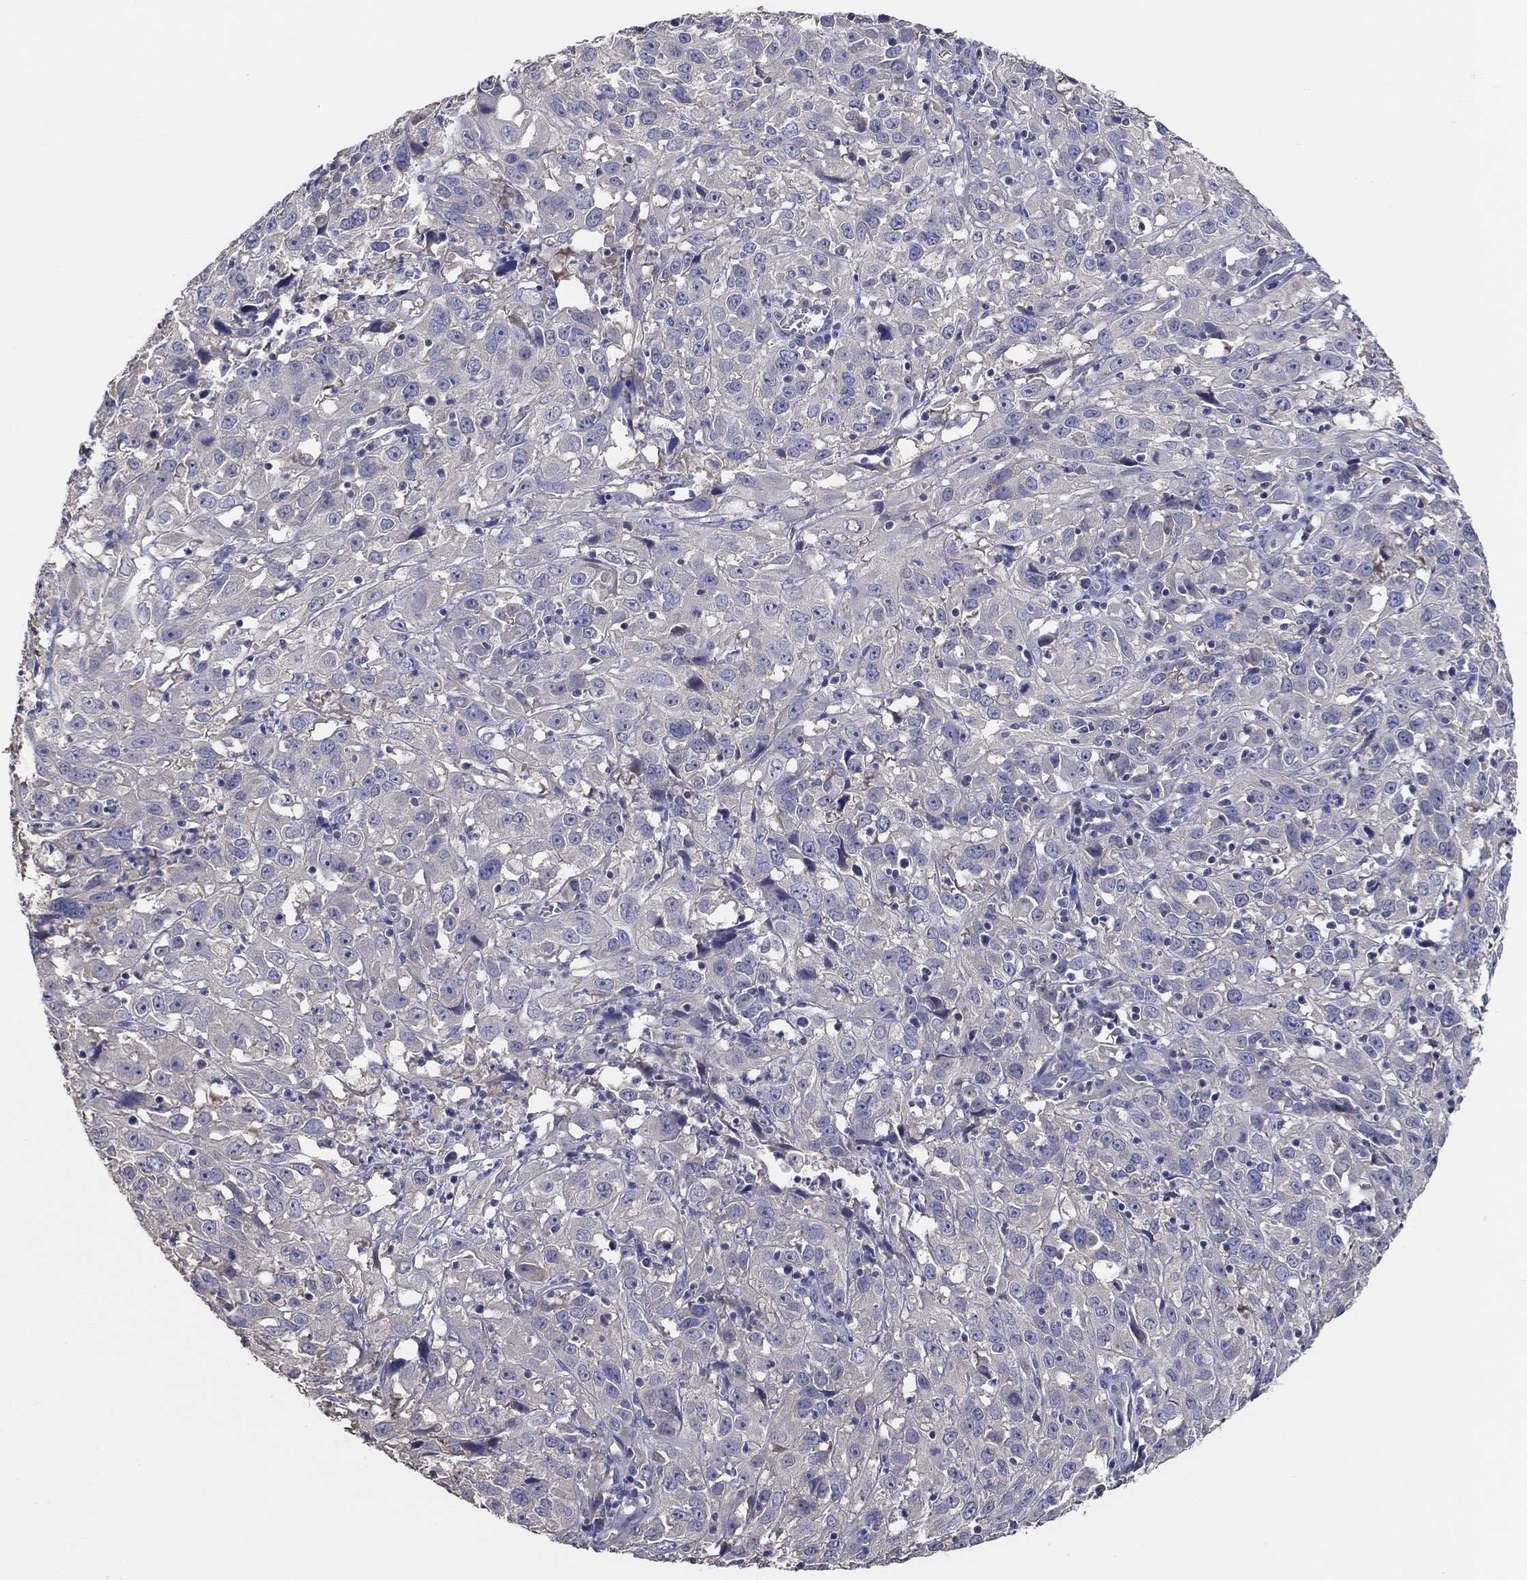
{"staining": {"intensity": "negative", "quantity": "none", "location": "none"}, "tissue": "cervical cancer", "cell_type": "Tumor cells", "image_type": "cancer", "snomed": [{"axis": "morphology", "description": "Squamous cell carcinoma, NOS"}, {"axis": "topography", "description": "Cervix"}], "caption": "Cervical cancer stained for a protein using IHC exhibits no expression tumor cells.", "gene": "DOCK3", "patient": {"sex": "female", "age": 32}}